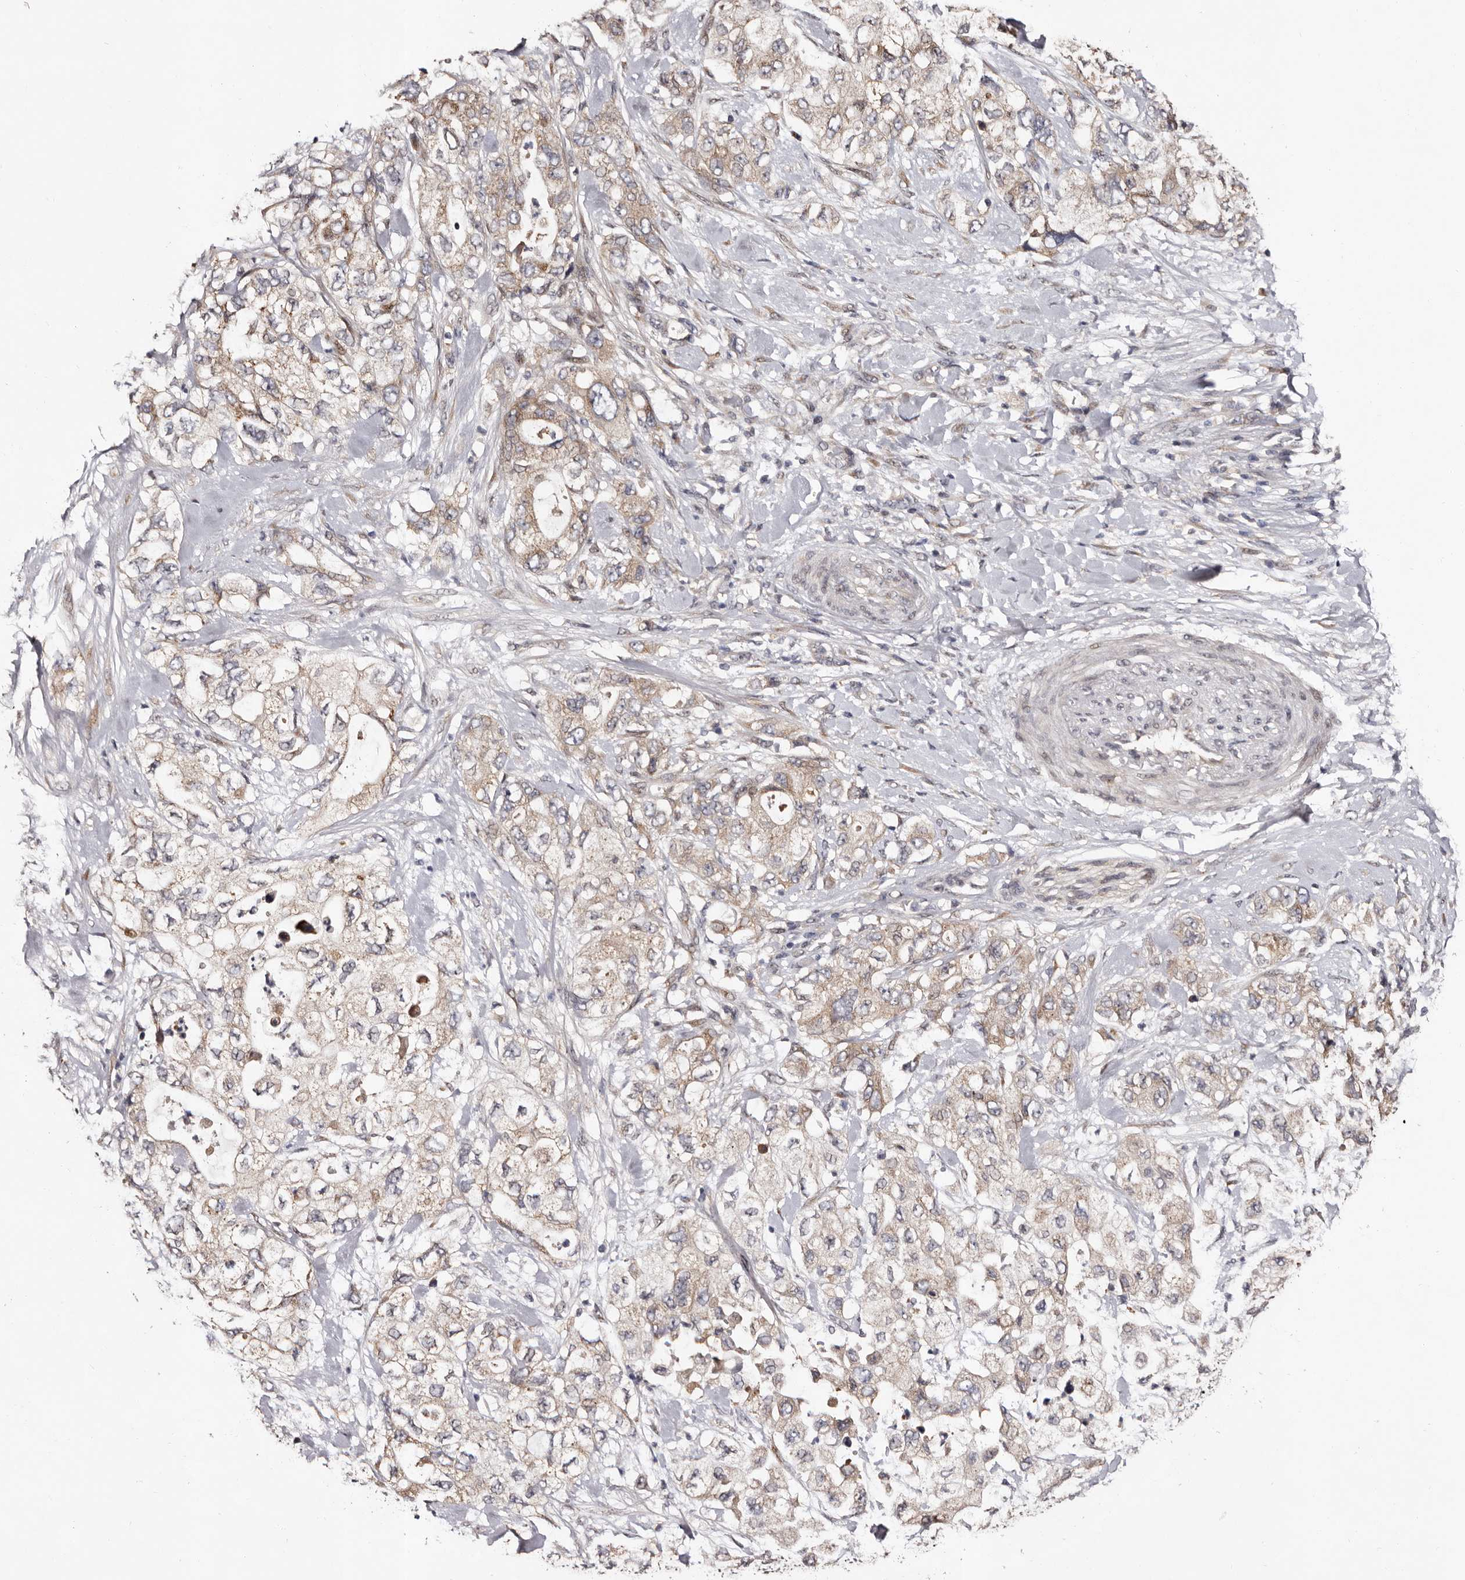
{"staining": {"intensity": "weak", "quantity": ">75%", "location": "cytoplasmic/membranous"}, "tissue": "pancreatic cancer", "cell_type": "Tumor cells", "image_type": "cancer", "snomed": [{"axis": "morphology", "description": "Adenocarcinoma, NOS"}, {"axis": "topography", "description": "Pancreas"}], "caption": "Pancreatic cancer (adenocarcinoma) stained with a protein marker displays weak staining in tumor cells.", "gene": "FAM91A1", "patient": {"sex": "female", "age": 73}}